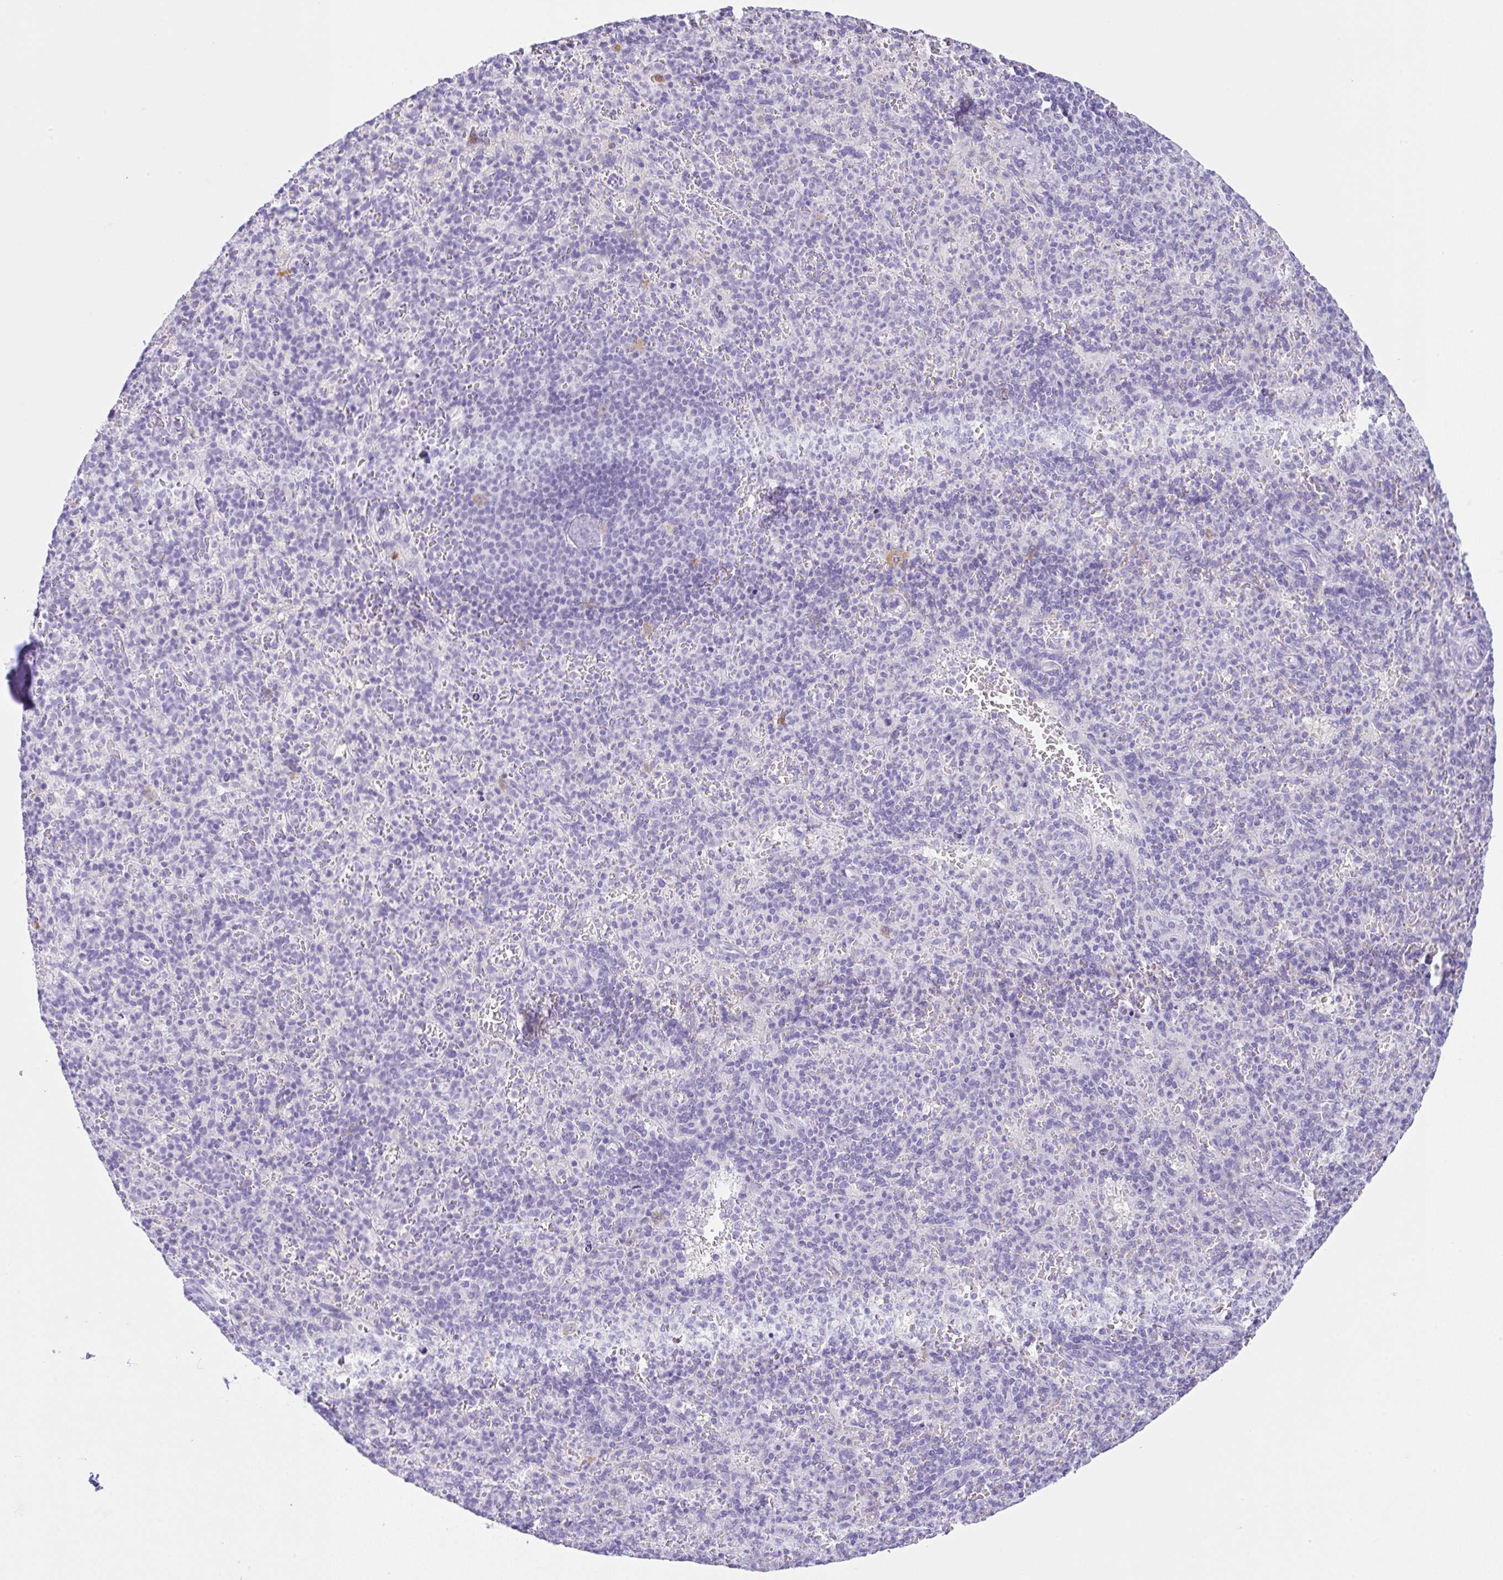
{"staining": {"intensity": "negative", "quantity": "none", "location": "none"}, "tissue": "spleen", "cell_type": "Cells in red pulp", "image_type": "normal", "snomed": [{"axis": "morphology", "description": "Normal tissue, NOS"}, {"axis": "topography", "description": "Spleen"}], "caption": "Immunohistochemistry (IHC) histopathology image of unremarkable spleen stained for a protein (brown), which displays no expression in cells in red pulp.", "gene": "RRM2", "patient": {"sex": "female", "age": 74}}